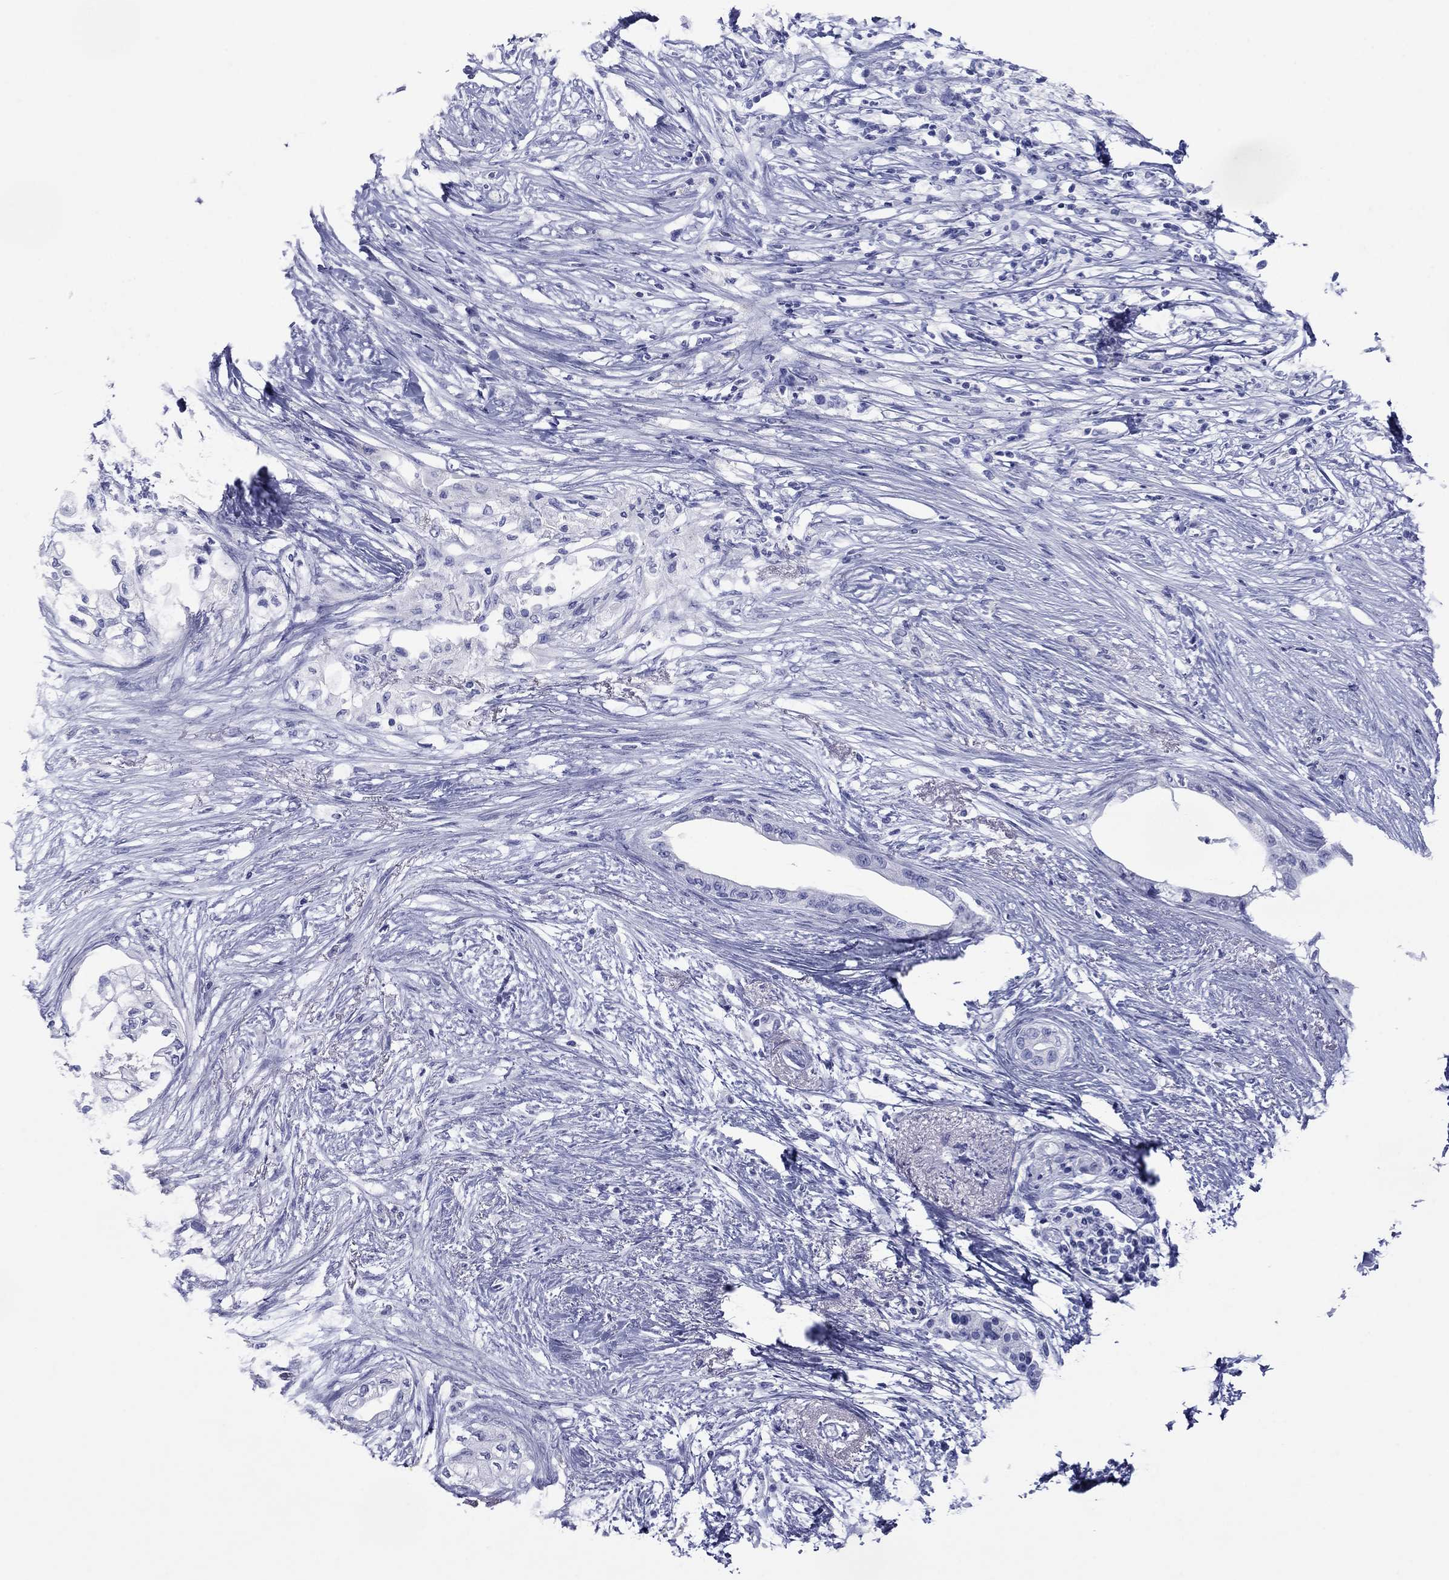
{"staining": {"intensity": "negative", "quantity": "none", "location": "none"}, "tissue": "pancreatic cancer", "cell_type": "Tumor cells", "image_type": "cancer", "snomed": [{"axis": "morphology", "description": "Normal tissue, NOS"}, {"axis": "morphology", "description": "Adenocarcinoma, NOS"}, {"axis": "topography", "description": "Pancreas"}, {"axis": "topography", "description": "Duodenum"}], "caption": "The histopathology image shows no significant positivity in tumor cells of pancreatic cancer (adenocarcinoma).", "gene": "ATP4A", "patient": {"sex": "female", "age": 60}}